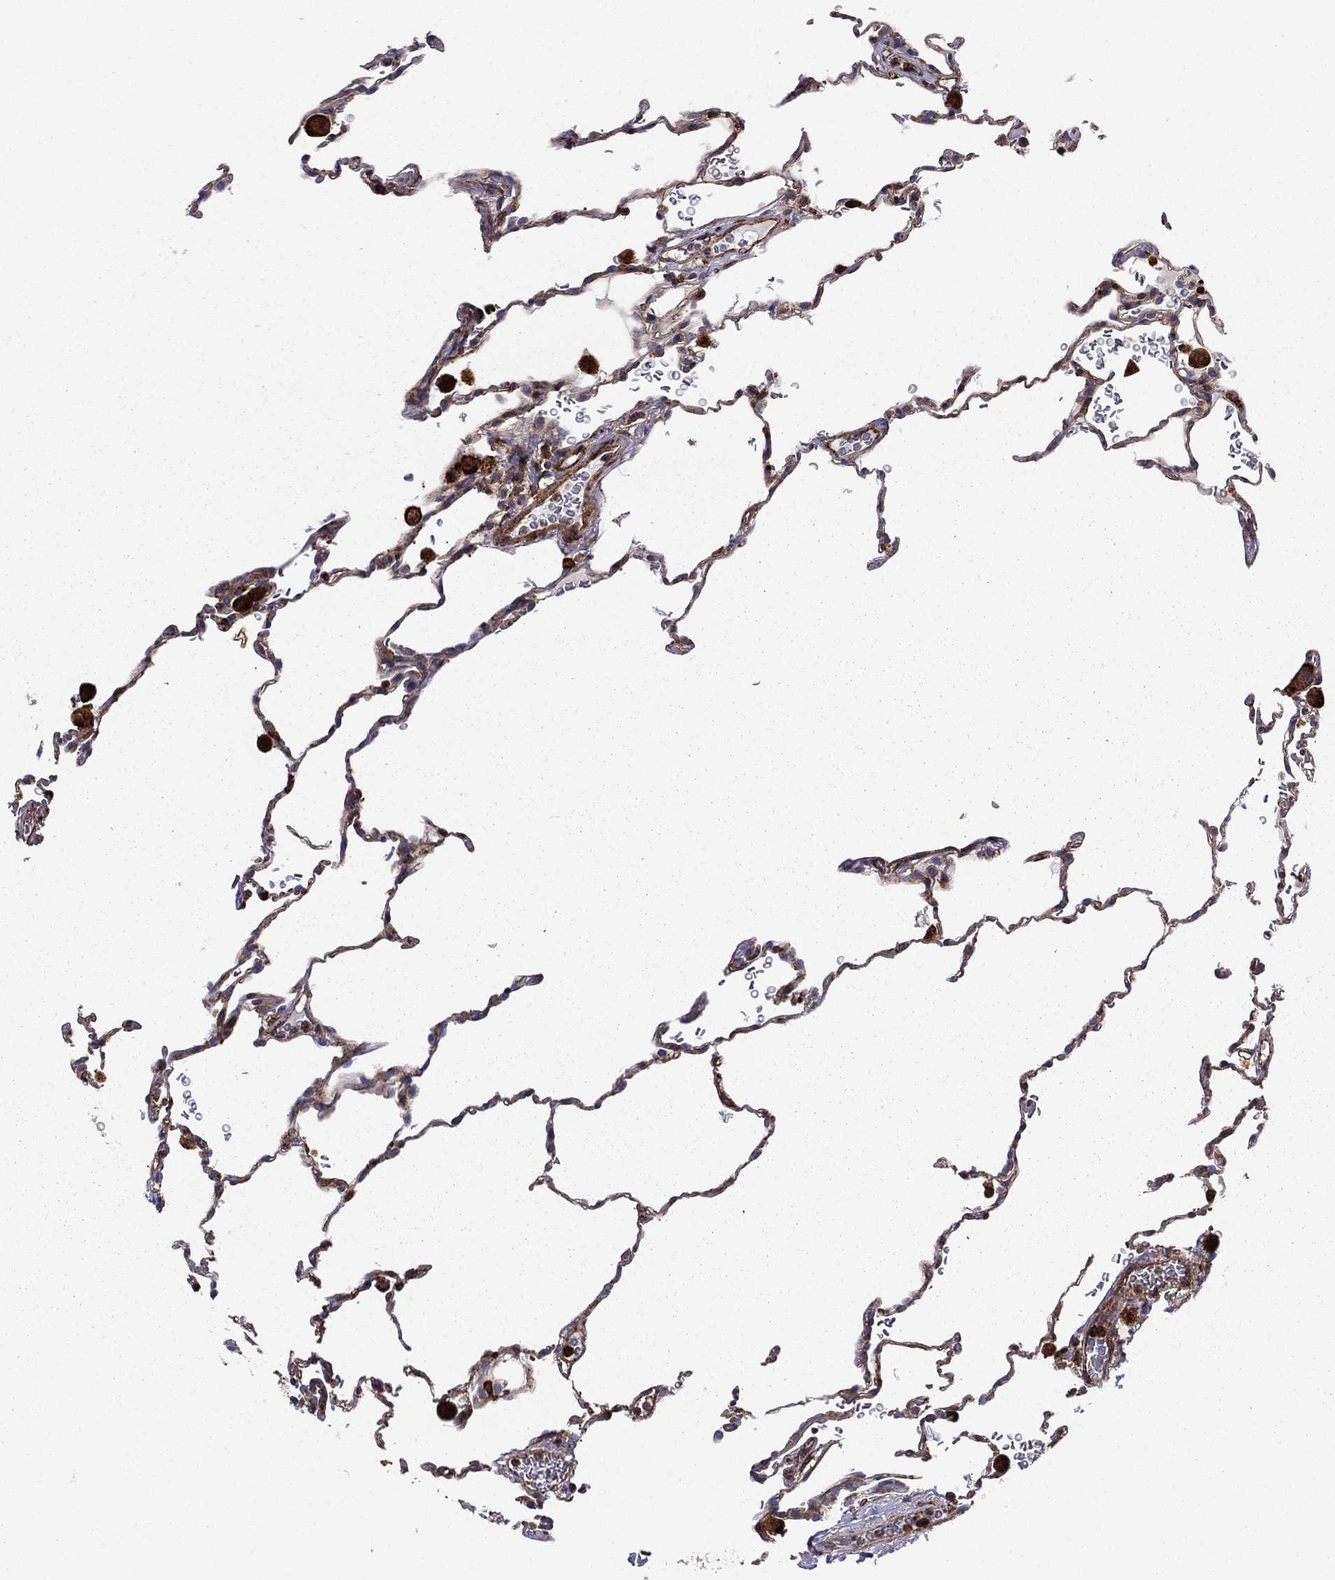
{"staining": {"intensity": "negative", "quantity": "none", "location": "none"}, "tissue": "lung", "cell_type": "Alveolar cells", "image_type": "normal", "snomed": [{"axis": "morphology", "description": "Normal tissue, NOS"}, {"axis": "morphology", "description": "Adenocarcinoma, metastatic, NOS"}, {"axis": "topography", "description": "Lung"}], "caption": "Immunohistochemistry micrograph of benign human lung stained for a protein (brown), which demonstrates no positivity in alveolar cells.", "gene": "EHBP1L1", "patient": {"sex": "male", "age": 45}}